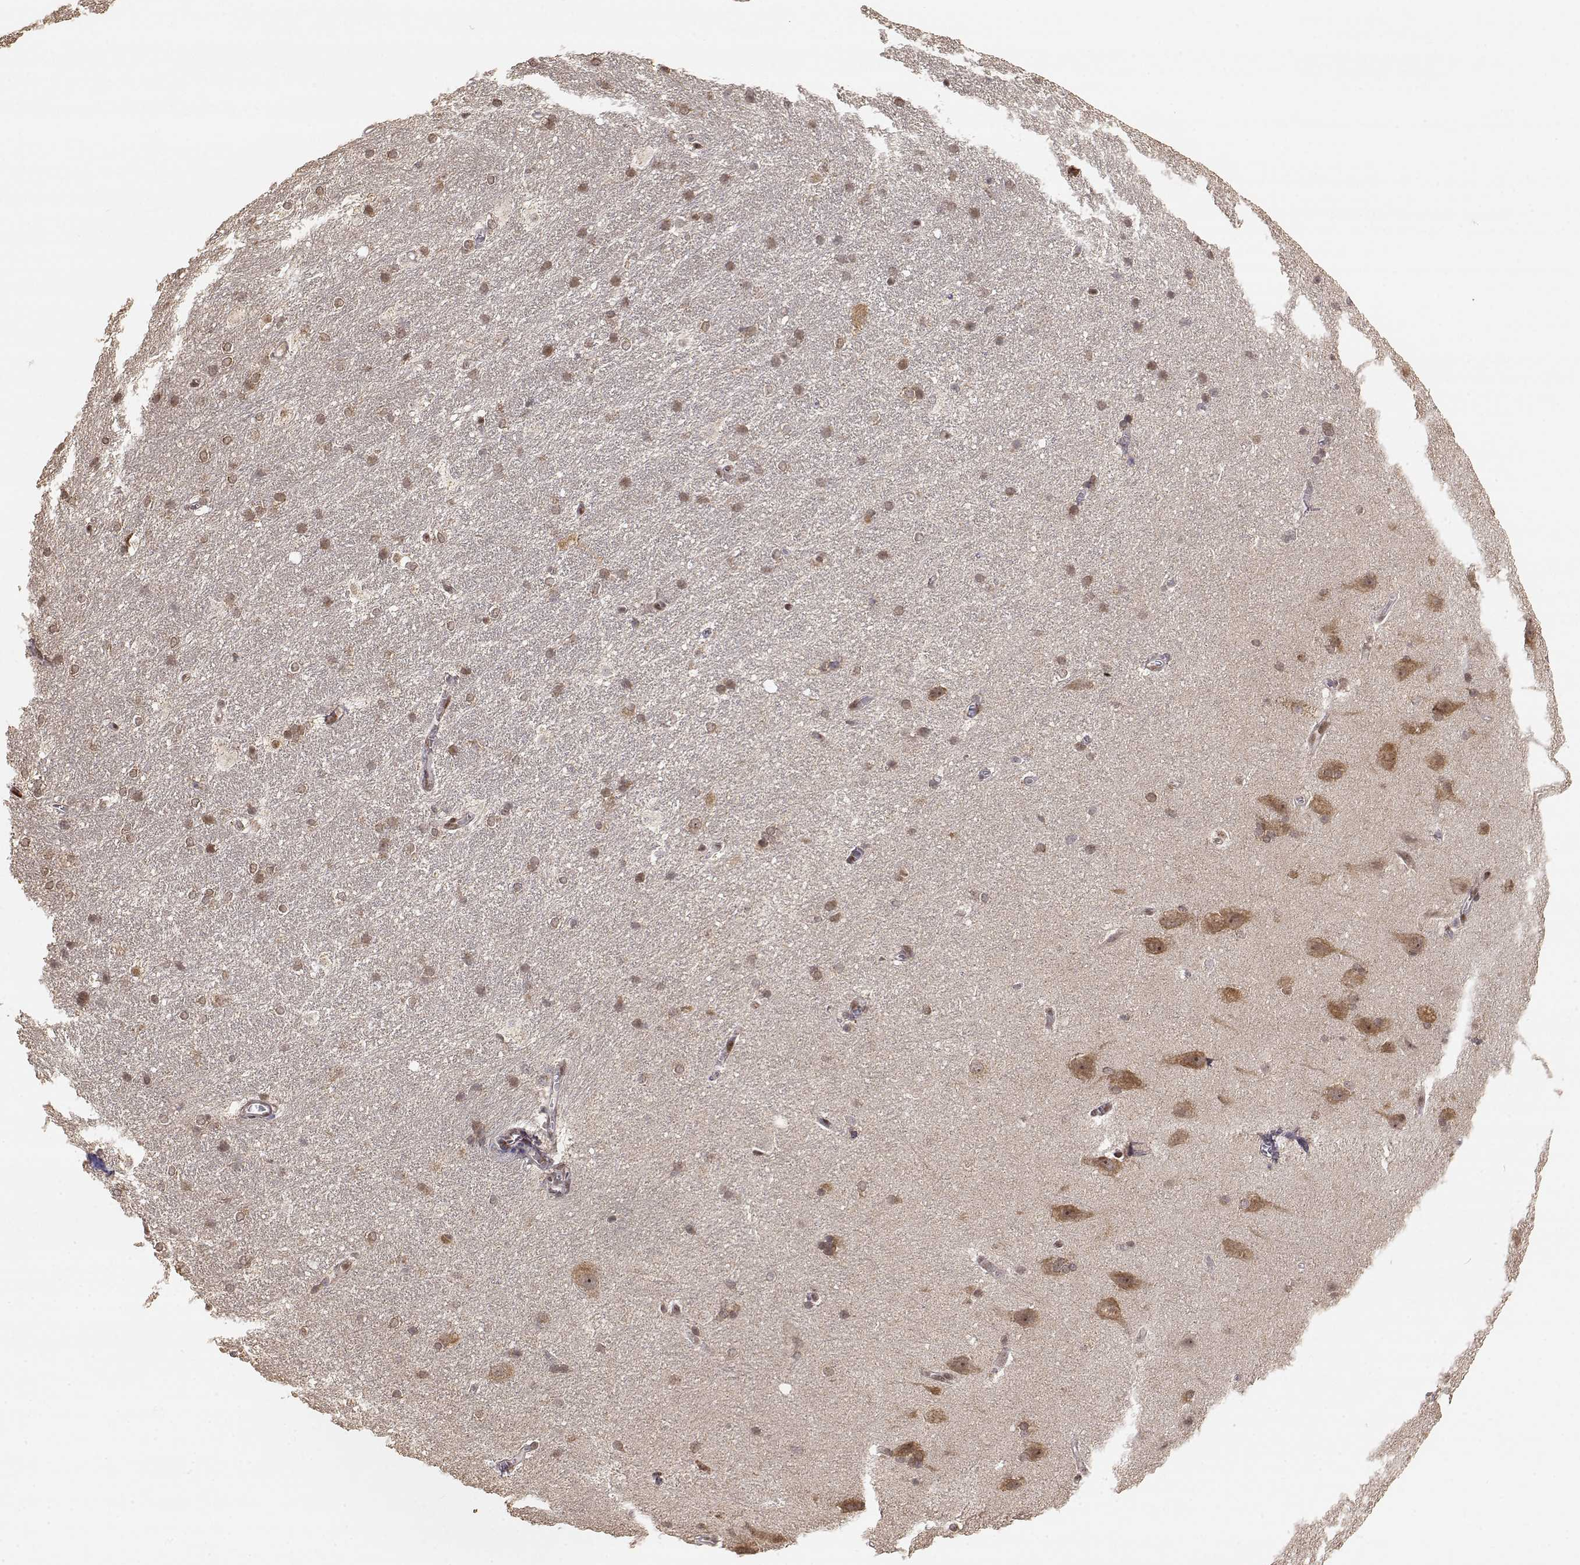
{"staining": {"intensity": "negative", "quantity": "none", "location": "none"}, "tissue": "hippocampus", "cell_type": "Glial cells", "image_type": "normal", "snomed": [{"axis": "morphology", "description": "Normal tissue, NOS"}, {"axis": "topography", "description": "Cerebral cortex"}, {"axis": "topography", "description": "Hippocampus"}], "caption": "Immunohistochemistry photomicrograph of normal hippocampus stained for a protein (brown), which reveals no positivity in glial cells.", "gene": "BRCA1", "patient": {"sex": "female", "age": 19}}